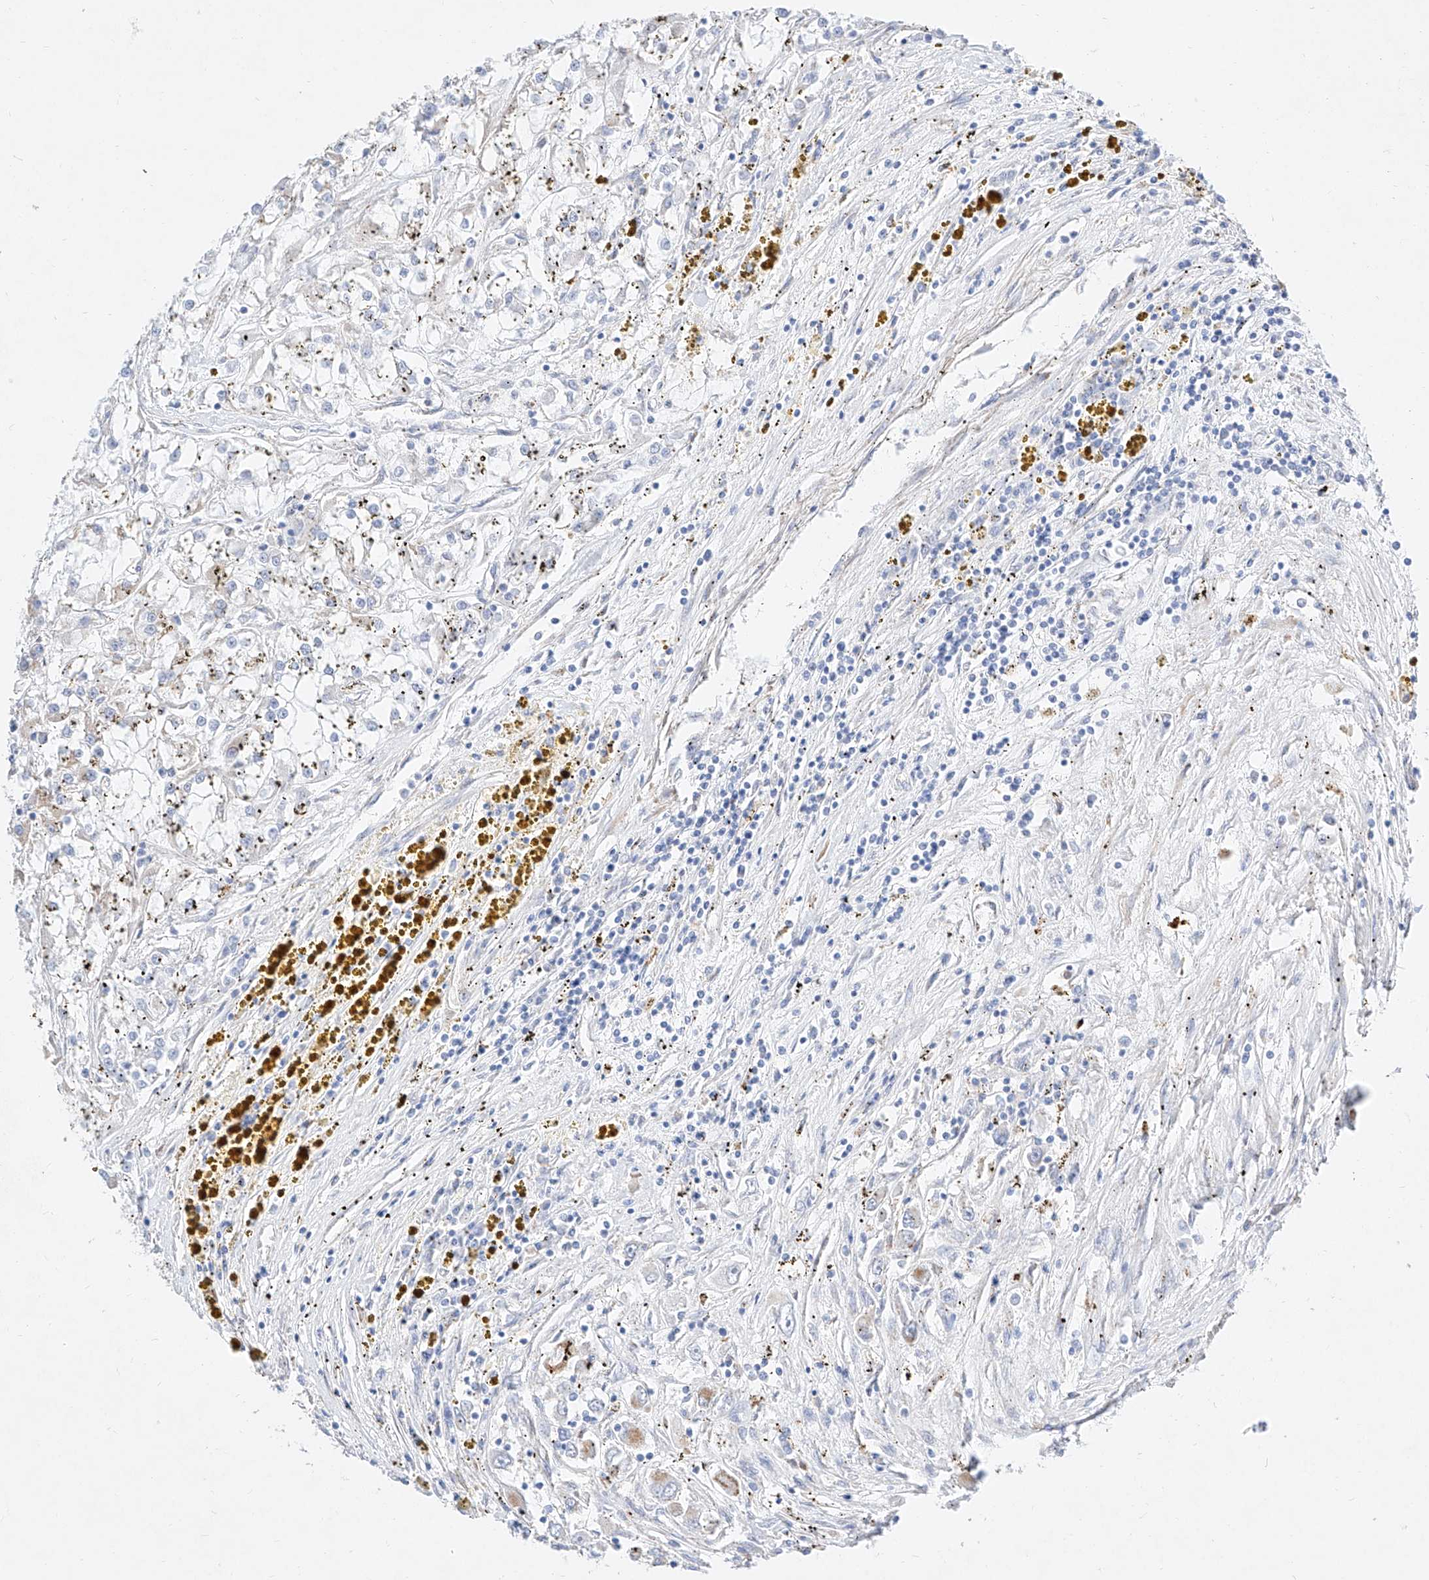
{"staining": {"intensity": "negative", "quantity": "none", "location": "none"}, "tissue": "renal cancer", "cell_type": "Tumor cells", "image_type": "cancer", "snomed": [{"axis": "morphology", "description": "Adenocarcinoma, NOS"}, {"axis": "topography", "description": "Kidney"}], "caption": "Tumor cells show no significant protein expression in renal adenocarcinoma.", "gene": "C6orf62", "patient": {"sex": "female", "age": 52}}